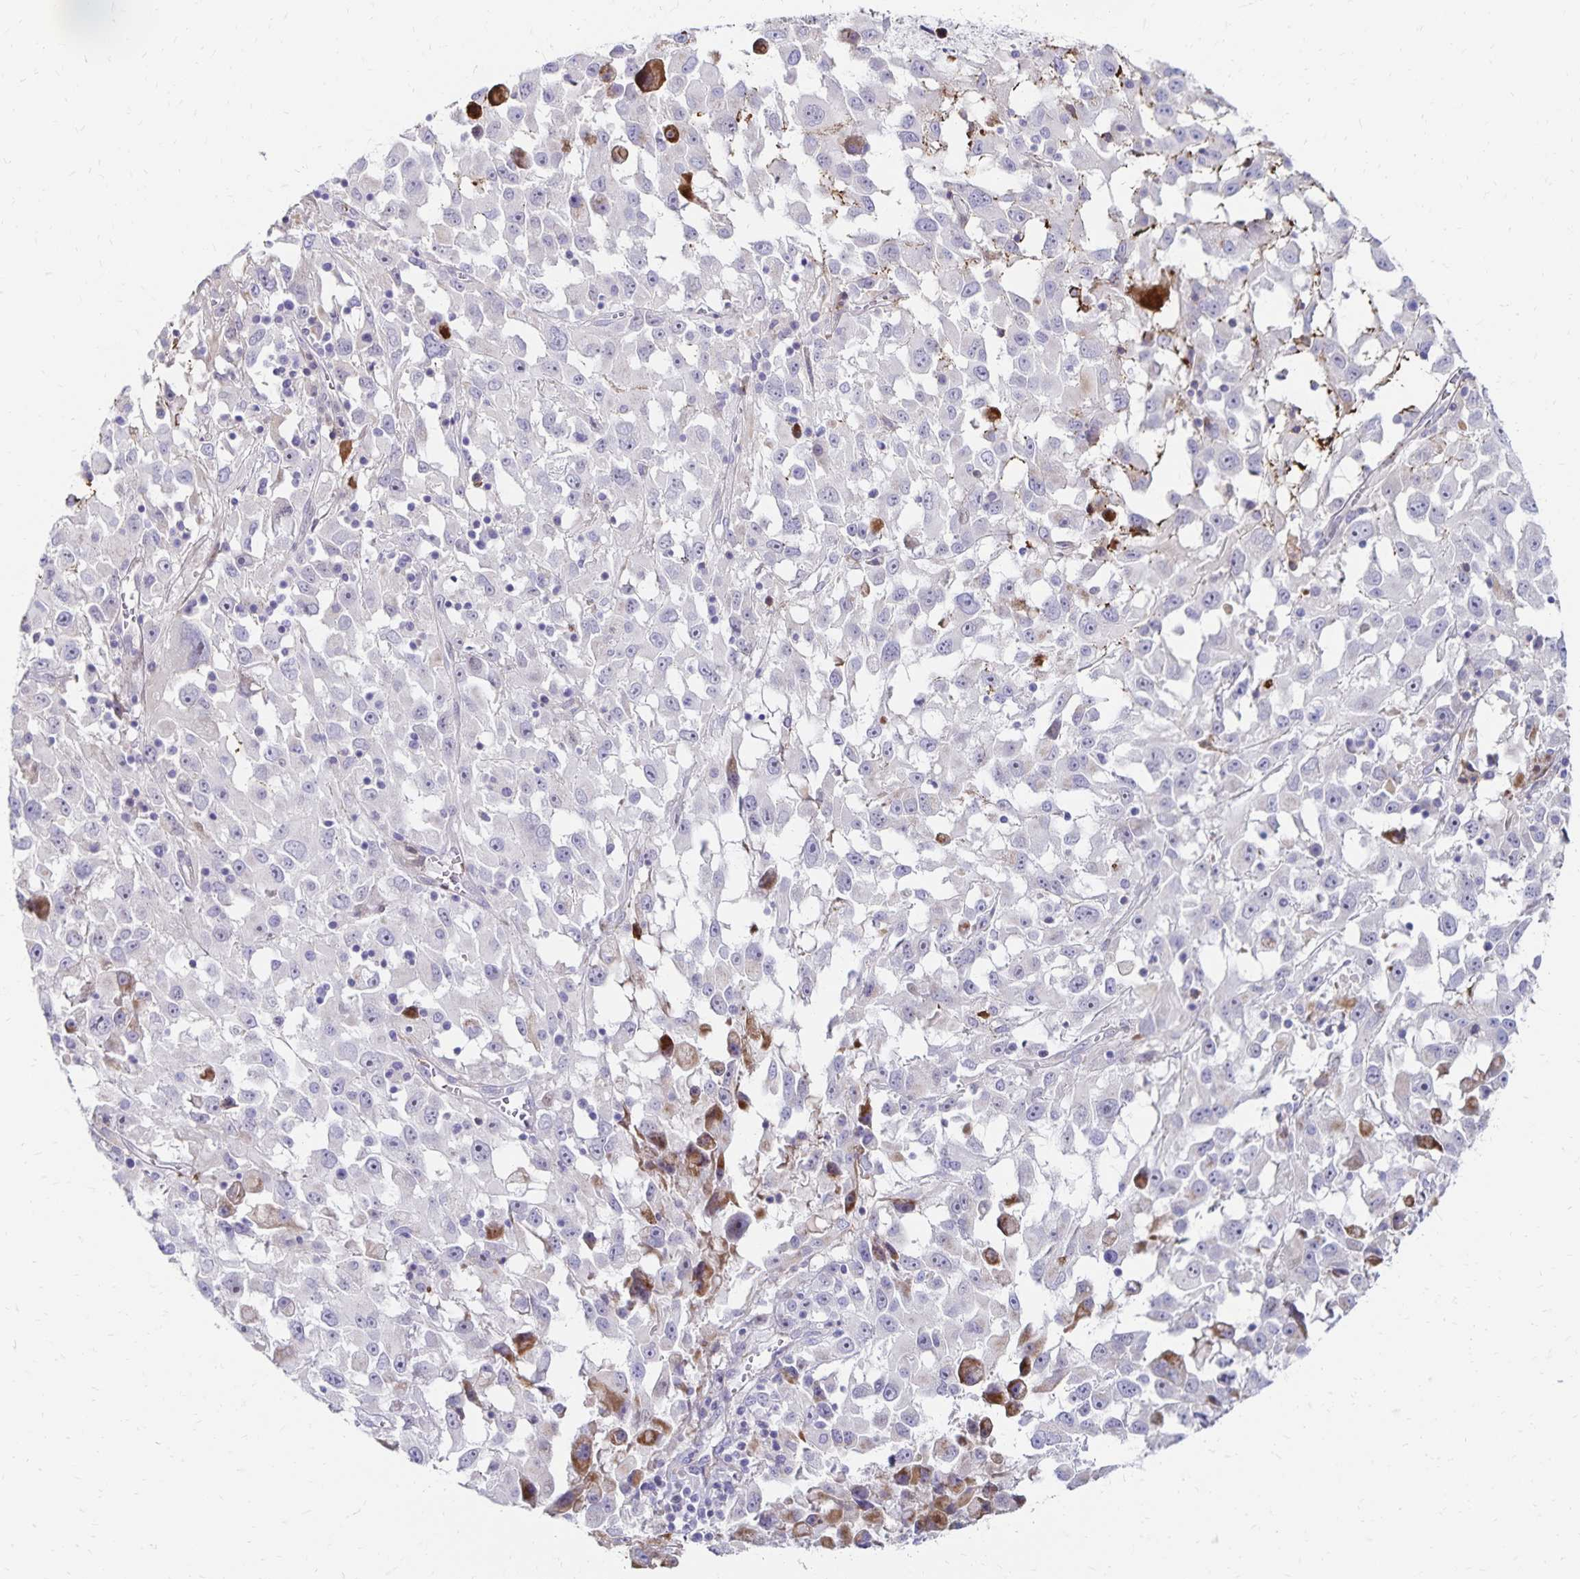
{"staining": {"intensity": "negative", "quantity": "none", "location": "none"}, "tissue": "melanoma", "cell_type": "Tumor cells", "image_type": "cancer", "snomed": [{"axis": "morphology", "description": "Malignant melanoma, Metastatic site"}, {"axis": "topography", "description": "Soft tissue"}], "caption": "DAB (3,3'-diaminobenzidine) immunohistochemical staining of human malignant melanoma (metastatic site) displays no significant expression in tumor cells.", "gene": "NECAP1", "patient": {"sex": "male", "age": 50}}